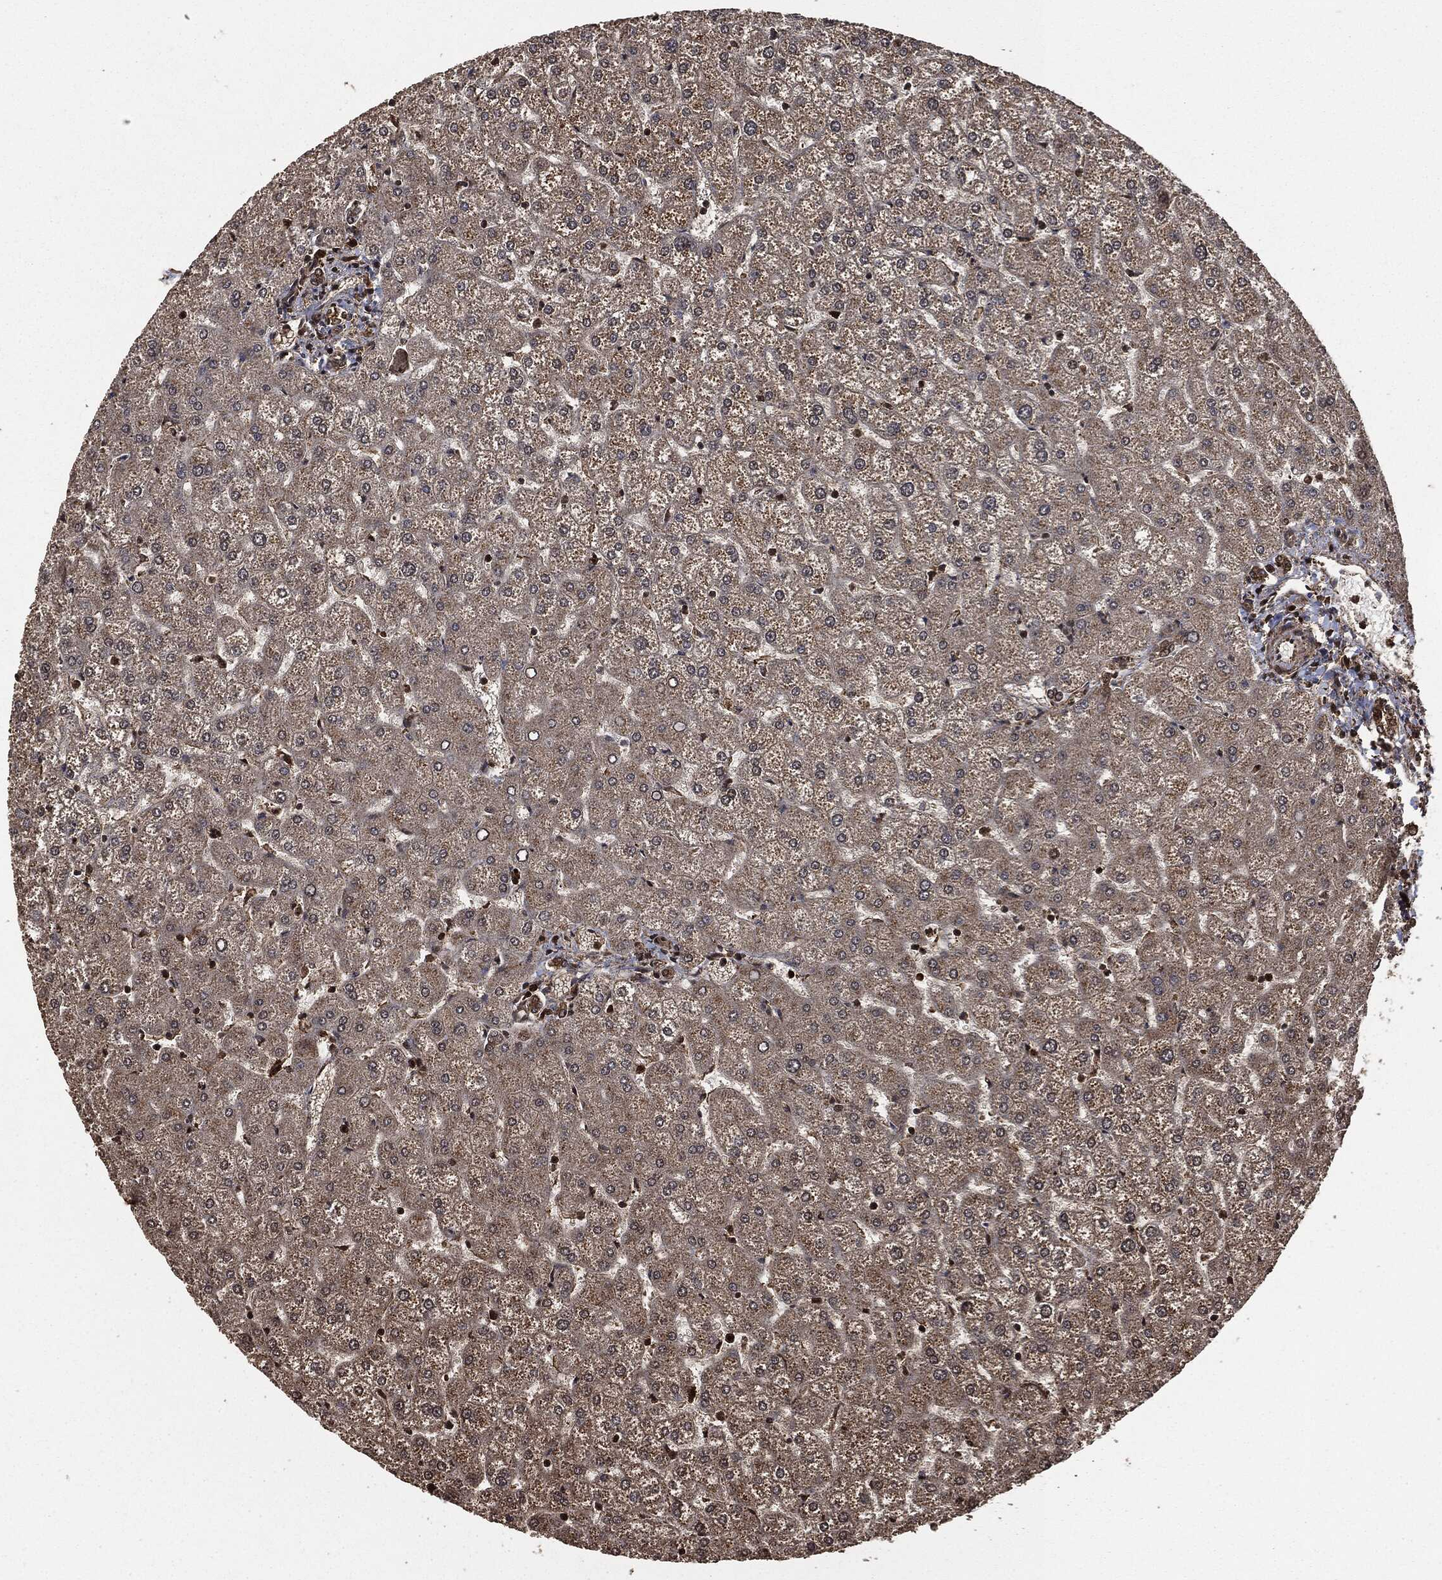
{"staining": {"intensity": "moderate", "quantity": ">75%", "location": "cytoplasmic/membranous"}, "tissue": "liver", "cell_type": "Cholangiocytes", "image_type": "normal", "snomed": [{"axis": "morphology", "description": "Normal tissue, NOS"}, {"axis": "topography", "description": "Liver"}], "caption": "Immunohistochemical staining of normal liver exhibits medium levels of moderate cytoplasmic/membranous staining in approximately >75% of cholangiocytes. The protein of interest is stained brown, and the nuclei are stained in blue (DAB IHC with brightfield microscopy, high magnification).", "gene": "HRAS", "patient": {"sex": "female", "age": 32}}